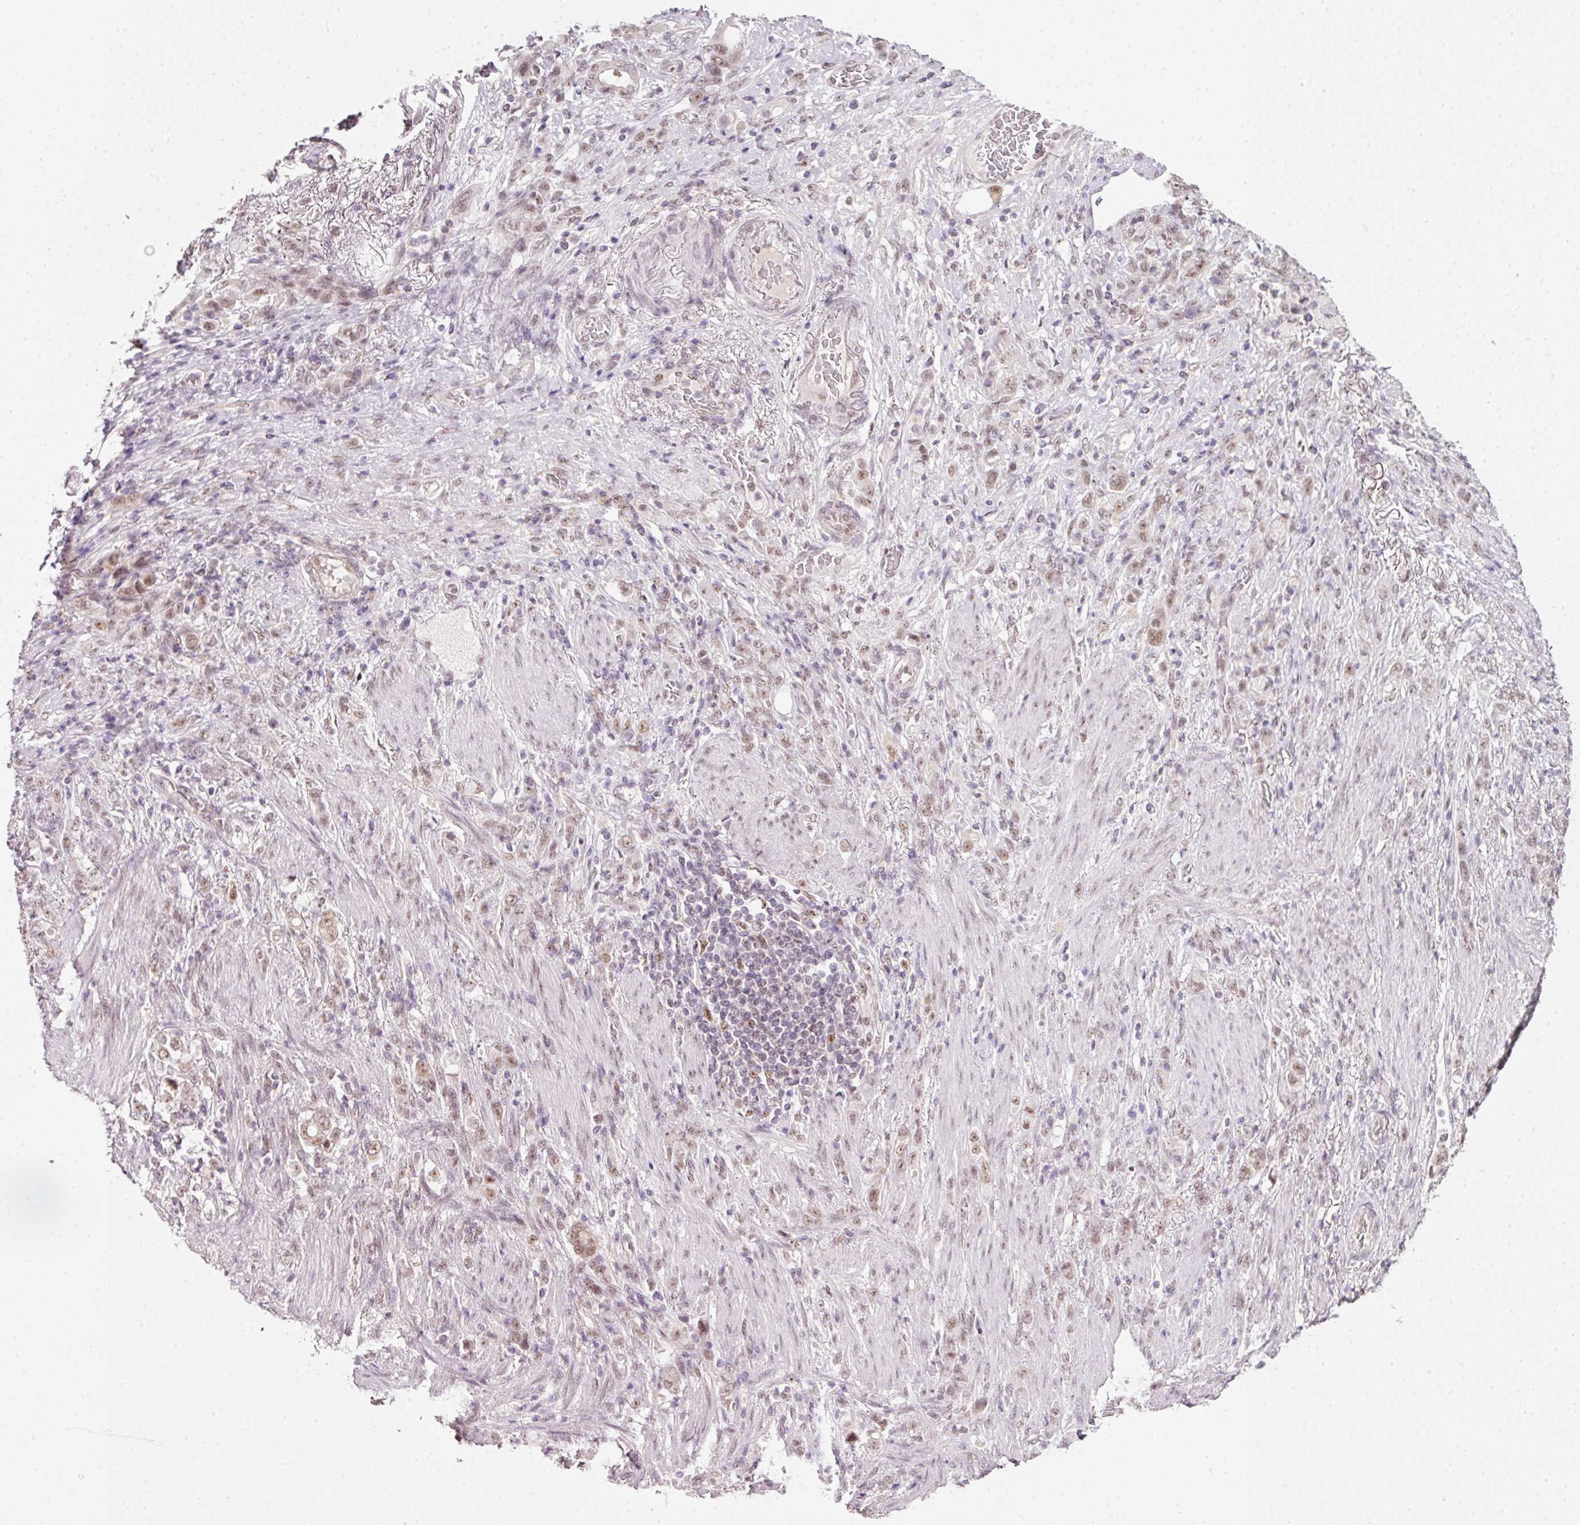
{"staining": {"intensity": "moderate", "quantity": ">75%", "location": "nuclear"}, "tissue": "stomach cancer", "cell_type": "Tumor cells", "image_type": "cancer", "snomed": [{"axis": "morphology", "description": "Adenocarcinoma, NOS"}, {"axis": "topography", "description": "Stomach"}], "caption": "Moderate nuclear staining for a protein is appreciated in approximately >75% of tumor cells of stomach cancer using immunohistochemistry.", "gene": "FSTL3", "patient": {"sex": "female", "age": 79}}